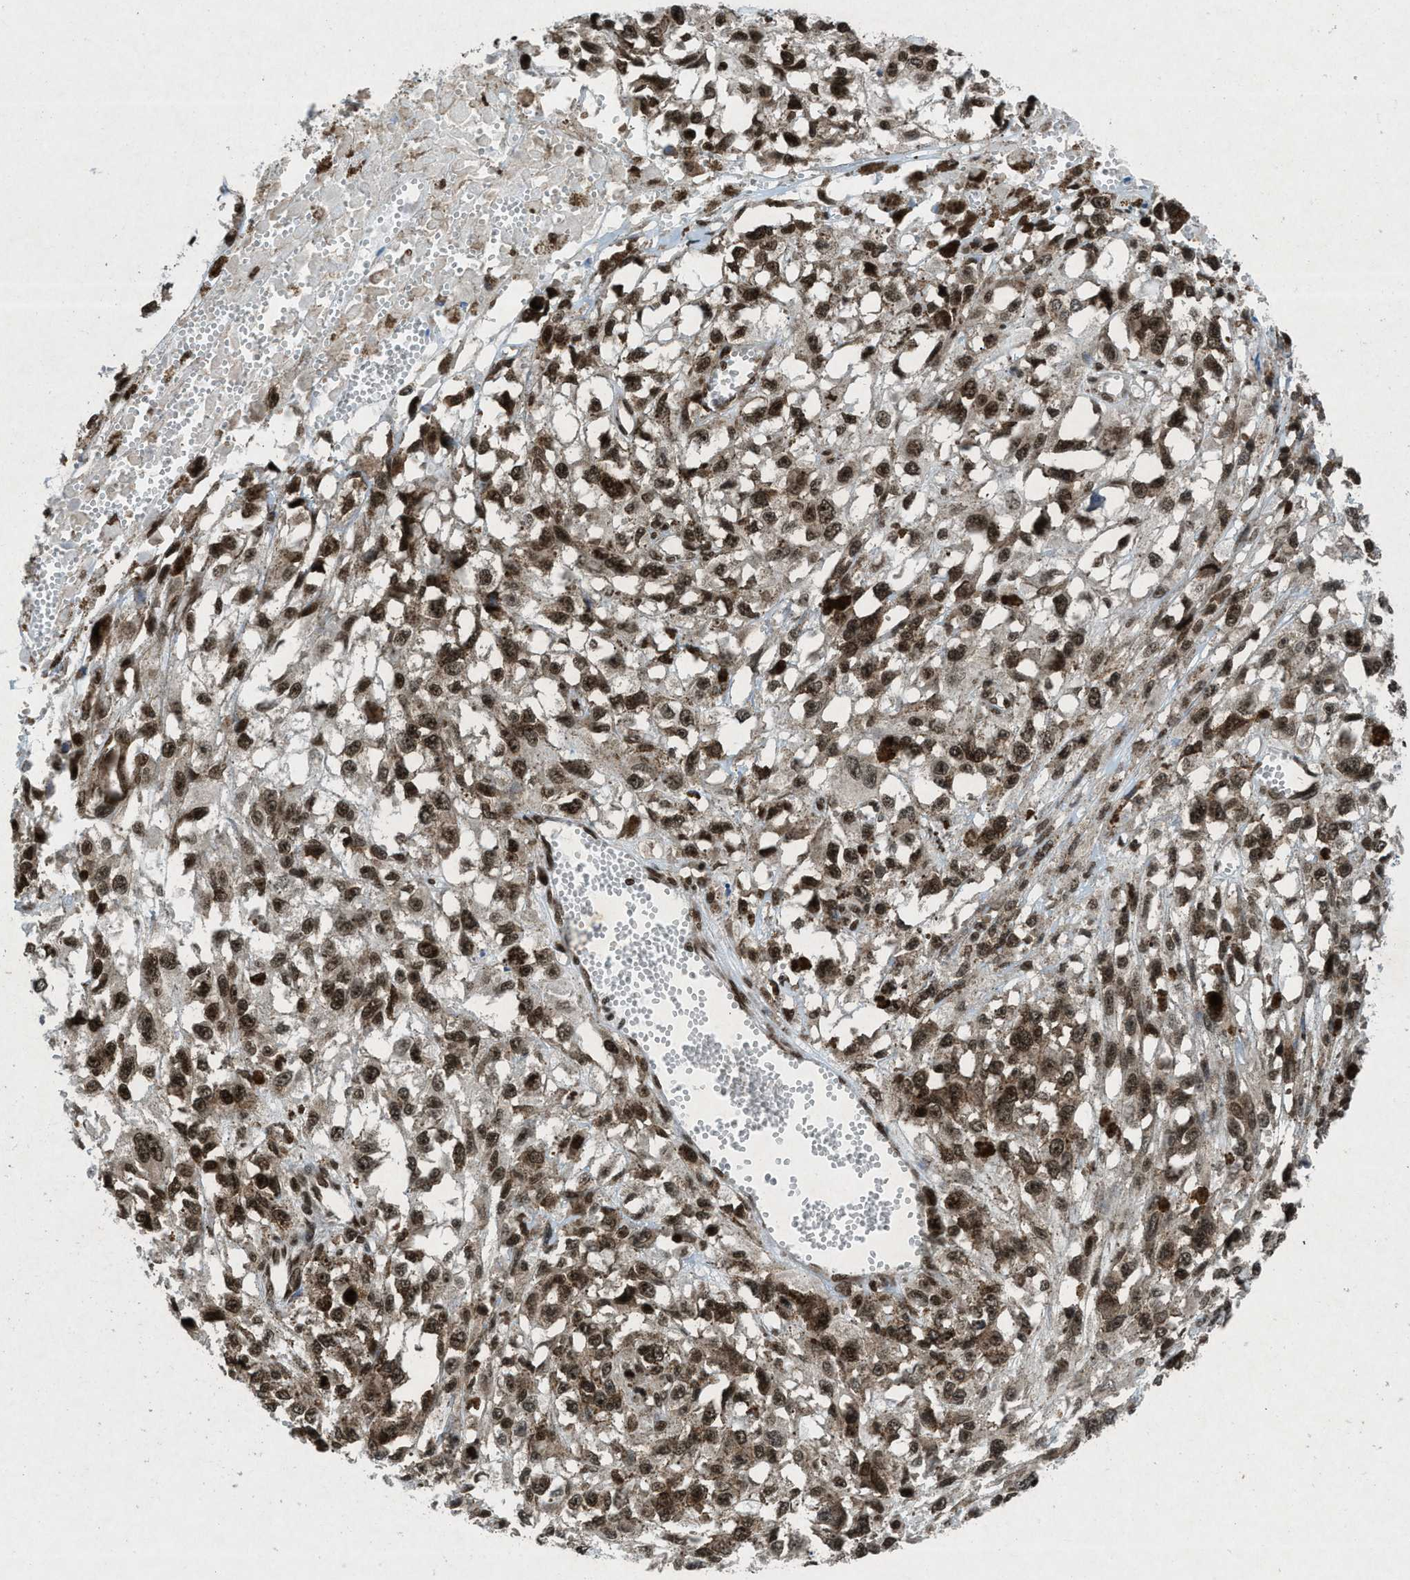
{"staining": {"intensity": "moderate", "quantity": ">75%", "location": "nuclear"}, "tissue": "melanoma", "cell_type": "Tumor cells", "image_type": "cancer", "snomed": [{"axis": "morphology", "description": "Malignant melanoma, Metastatic site"}, {"axis": "topography", "description": "Lymph node"}], "caption": "Protein expression analysis of melanoma reveals moderate nuclear expression in approximately >75% of tumor cells.", "gene": "NXF1", "patient": {"sex": "male", "age": 59}}